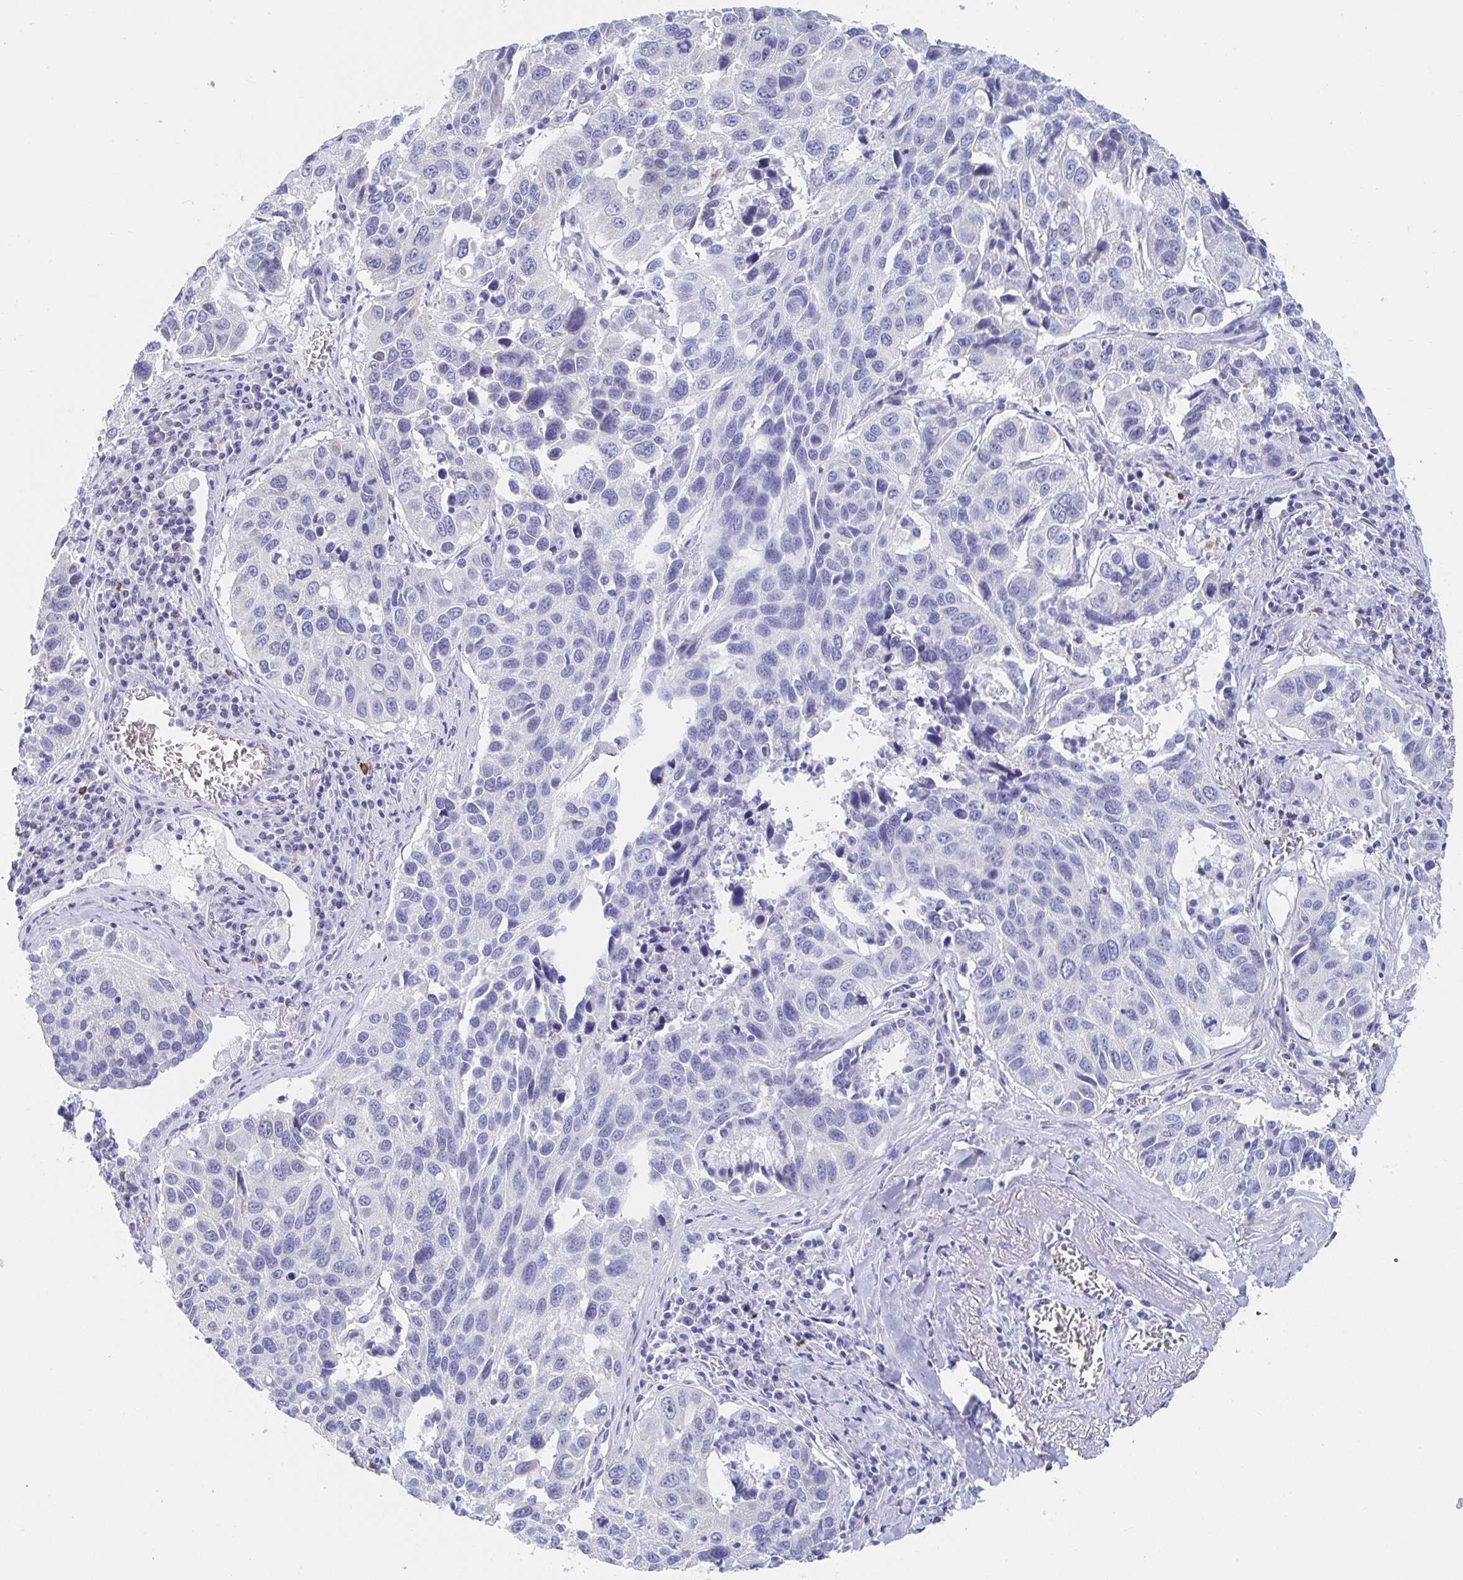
{"staining": {"intensity": "negative", "quantity": "none", "location": "none"}, "tissue": "lung cancer", "cell_type": "Tumor cells", "image_type": "cancer", "snomed": [{"axis": "morphology", "description": "Squamous cell carcinoma, NOS"}, {"axis": "topography", "description": "Lung"}], "caption": "Photomicrograph shows no significant protein staining in tumor cells of lung squamous cell carcinoma.", "gene": "PACSIN1", "patient": {"sex": "female", "age": 61}}